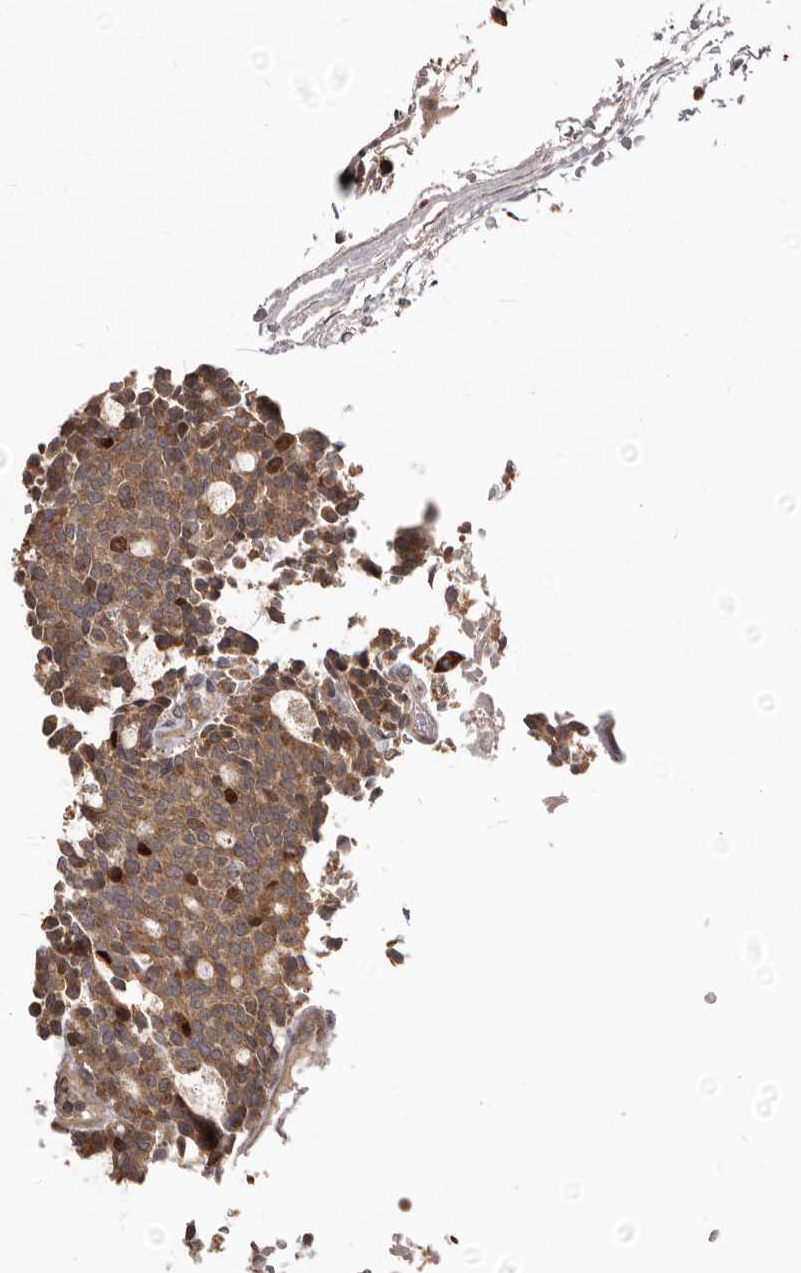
{"staining": {"intensity": "moderate", "quantity": ">75%", "location": "cytoplasmic/membranous"}, "tissue": "carcinoid", "cell_type": "Tumor cells", "image_type": "cancer", "snomed": [{"axis": "morphology", "description": "Carcinoid, malignant, NOS"}, {"axis": "topography", "description": "Pancreas"}], "caption": "Protein expression analysis of human malignant carcinoid reveals moderate cytoplasmic/membranous expression in about >75% of tumor cells. The staining is performed using DAB brown chromogen to label protein expression. The nuclei are counter-stained blue using hematoxylin.", "gene": "RNF187", "patient": {"sex": "female", "age": 54}}